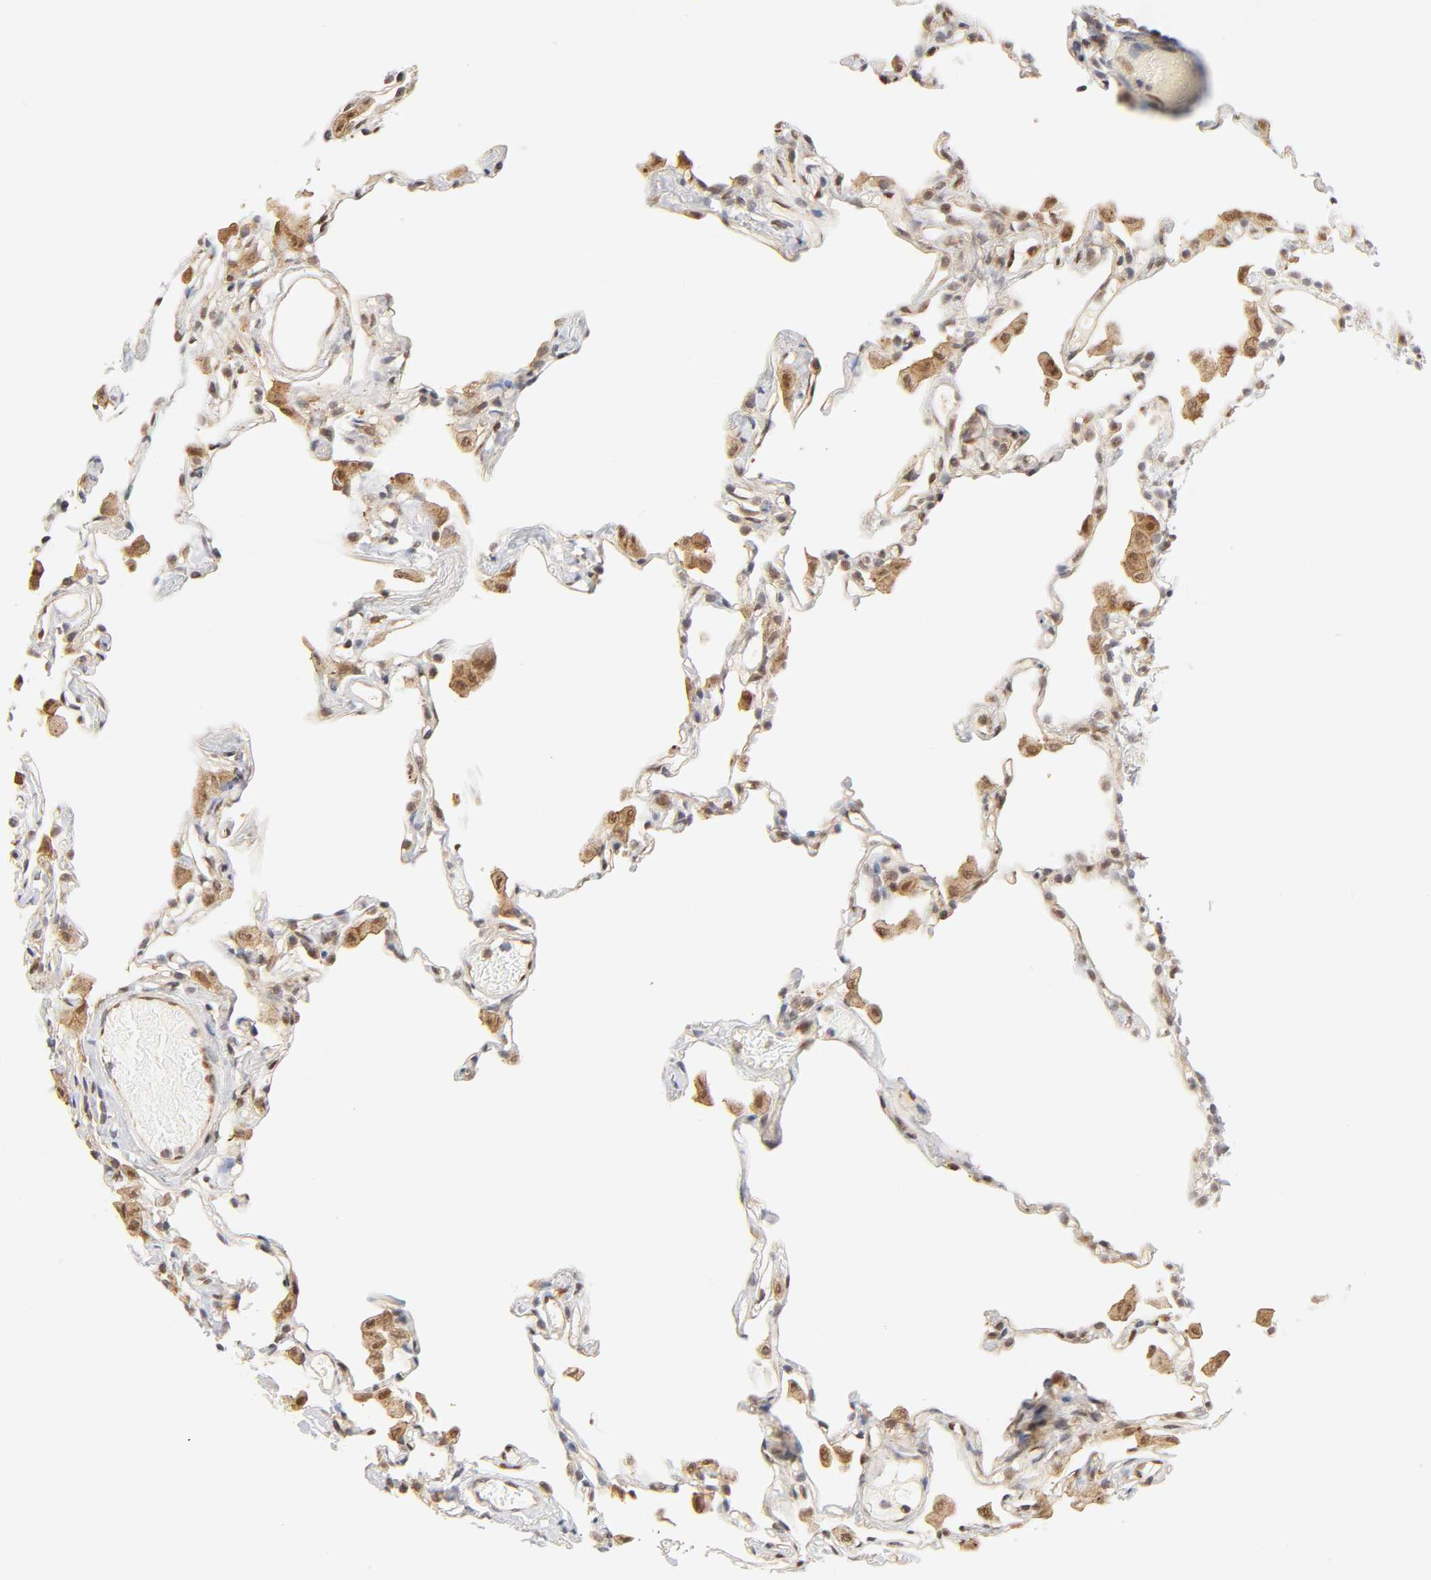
{"staining": {"intensity": "weak", "quantity": "25%-75%", "location": "cytoplasmic/membranous,nuclear"}, "tissue": "lung", "cell_type": "Alveolar cells", "image_type": "normal", "snomed": [{"axis": "morphology", "description": "Normal tissue, NOS"}, {"axis": "topography", "description": "Lung"}], "caption": "A brown stain highlights weak cytoplasmic/membranous,nuclear expression of a protein in alveolar cells of normal human lung. Nuclei are stained in blue.", "gene": "CDC37", "patient": {"sex": "female", "age": 49}}